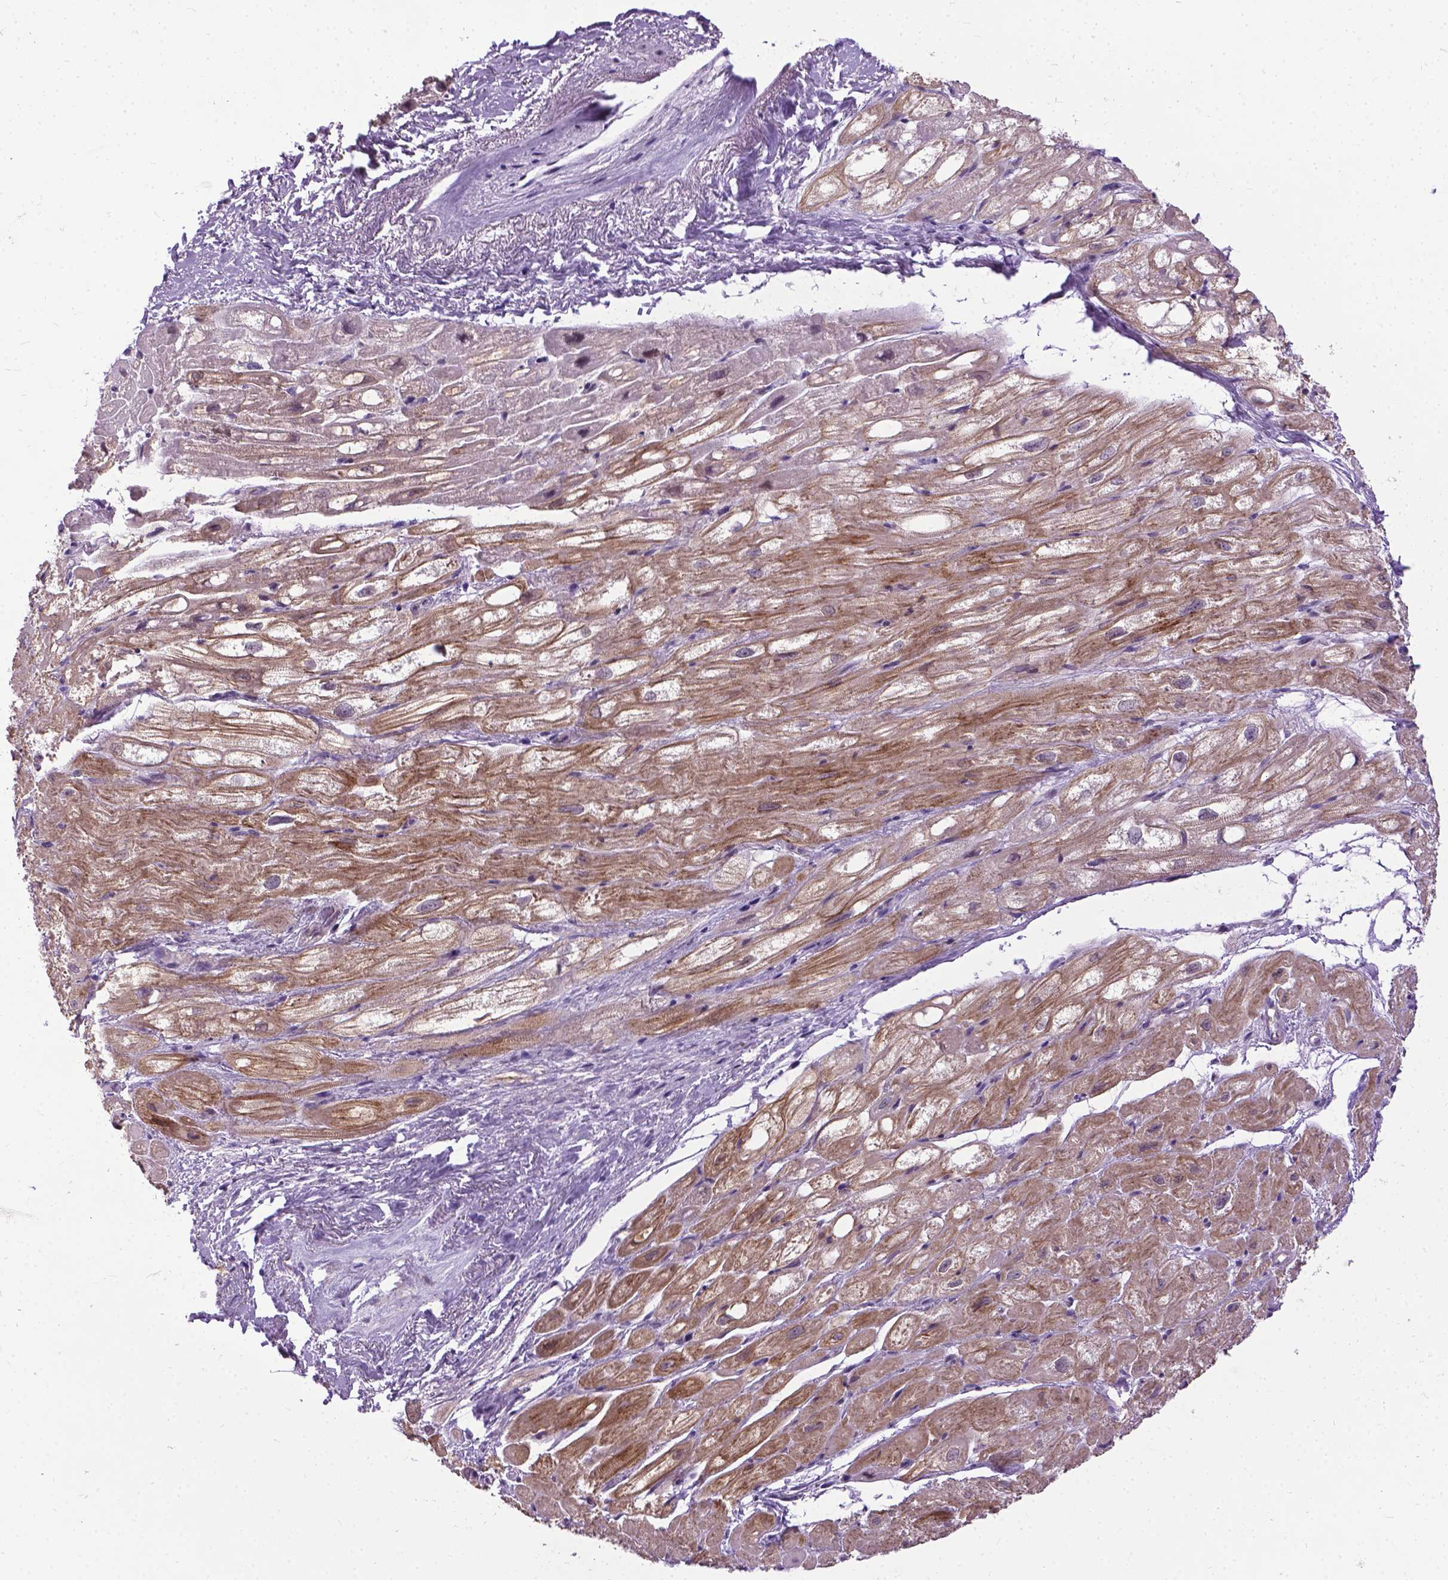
{"staining": {"intensity": "moderate", "quantity": "25%-75%", "location": "cytoplasmic/membranous"}, "tissue": "heart muscle", "cell_type": "Cardiomyocytes", "image_type": "normal", "snomed": [{"axis": "morphology", "description": "Normal tissue, NOS"}, {"axis": "topography", "description": "Heart"}], "caption": "IHC (DAB (3,3'-diaminobenzidine)) staining of normal human heart muscle reveals moderate cytoplasmic/membranous protein staining in approximately 25%-75% of cardiomyocytes. The protein is stained brown, and the nuclei are stained in blue (DAB (3,3'-diaminobenzidine) IHC with brightfield microscopy, high magnification).", "gene": "PROB1", "patient": {"sex": "female", "age": 69}}